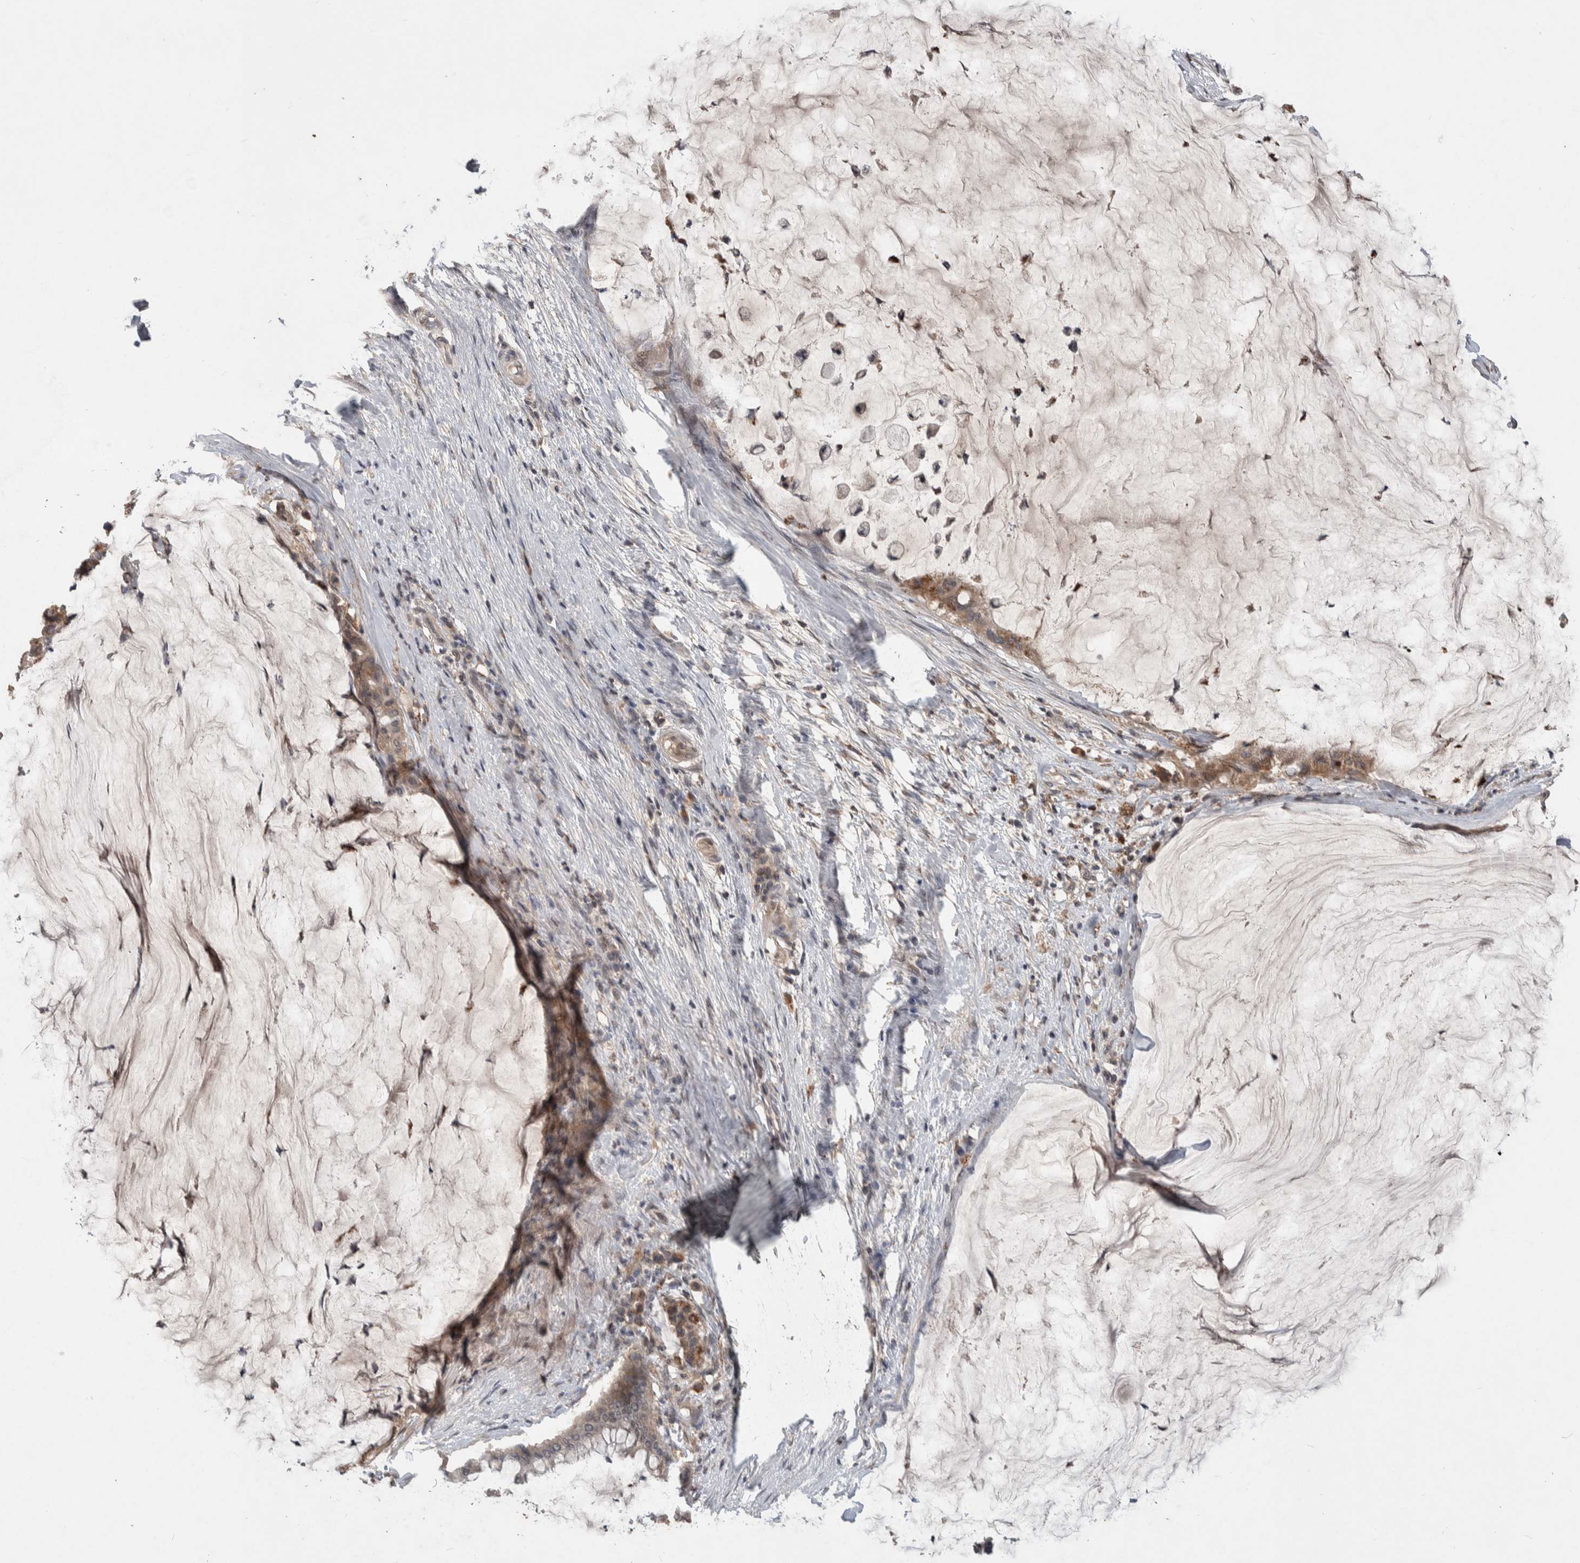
{"staining": {"intensity": "weak", "quantity": ">75%", "location": "cytoplasmic/membranous"}, "tissue": "pancreatic cancer", "cell_type": "Tumor cells", "image_type": "cancer", "snomed": [{"axis": "morphology", "description": "Adenocarcinoma, NOS"}, {"axis": "topography", "description": "Pancreas"}], "caption": "Immunohistochemistry histopathology image of pancreatic cancer (adenocarcinoma) stained for a protein (brown), which demonstrates low levels of weak cytoplasmic/membranous expression in approximately >75% of tumor cells.", "gene": "CHRM3", "patient": {"sex": "male", "age": 41}}